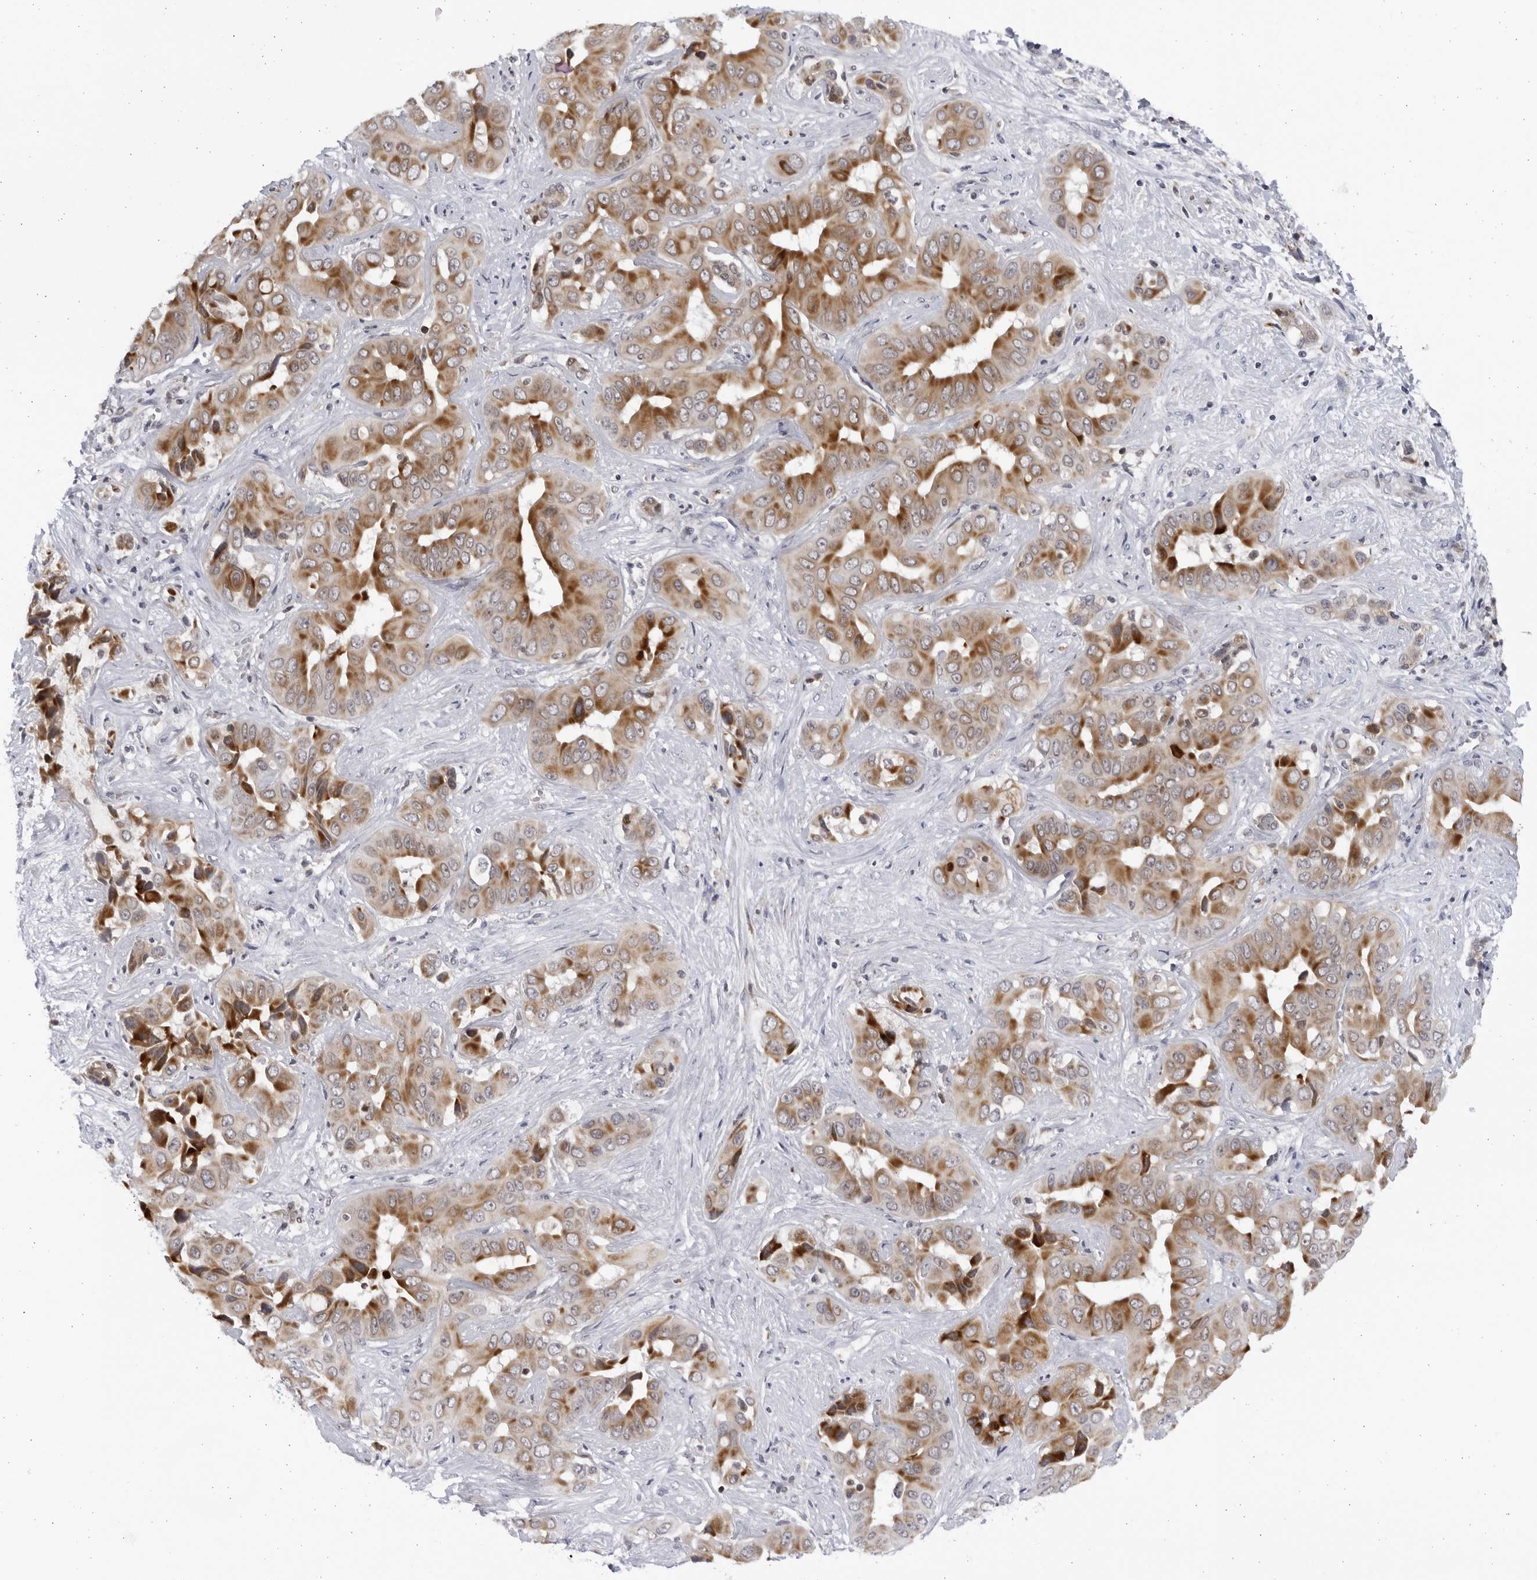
{"staining": {"intensity": "strong", "quantity": ">75%", "location": "cytoplasmic/membranous"}, "tissue": "liver cancer", "cell_type": "Tumor cells", "image_type": "cancer", "snomed": [{"axis": "morphology", "description": "Cholangiocarcinoma"}, {"axis": "topography", "description": "Liver"}], "caption": "Immunohistochemistry staining of cholangiocarcinoma (liver), which exhibits high levels of strong cytoplasmic/membranous staining in about >75% of tumor cells indicating strong cytoplasmic/membranous protein positivity. The staining was performed using DAB (3,3'-diaminobenzidine) (brown) for protein detection and nuclei were counterstained in hematoxylin (blue).", "gene": "SLC25A22", "patient": {"sex": "female", "age": 52}}